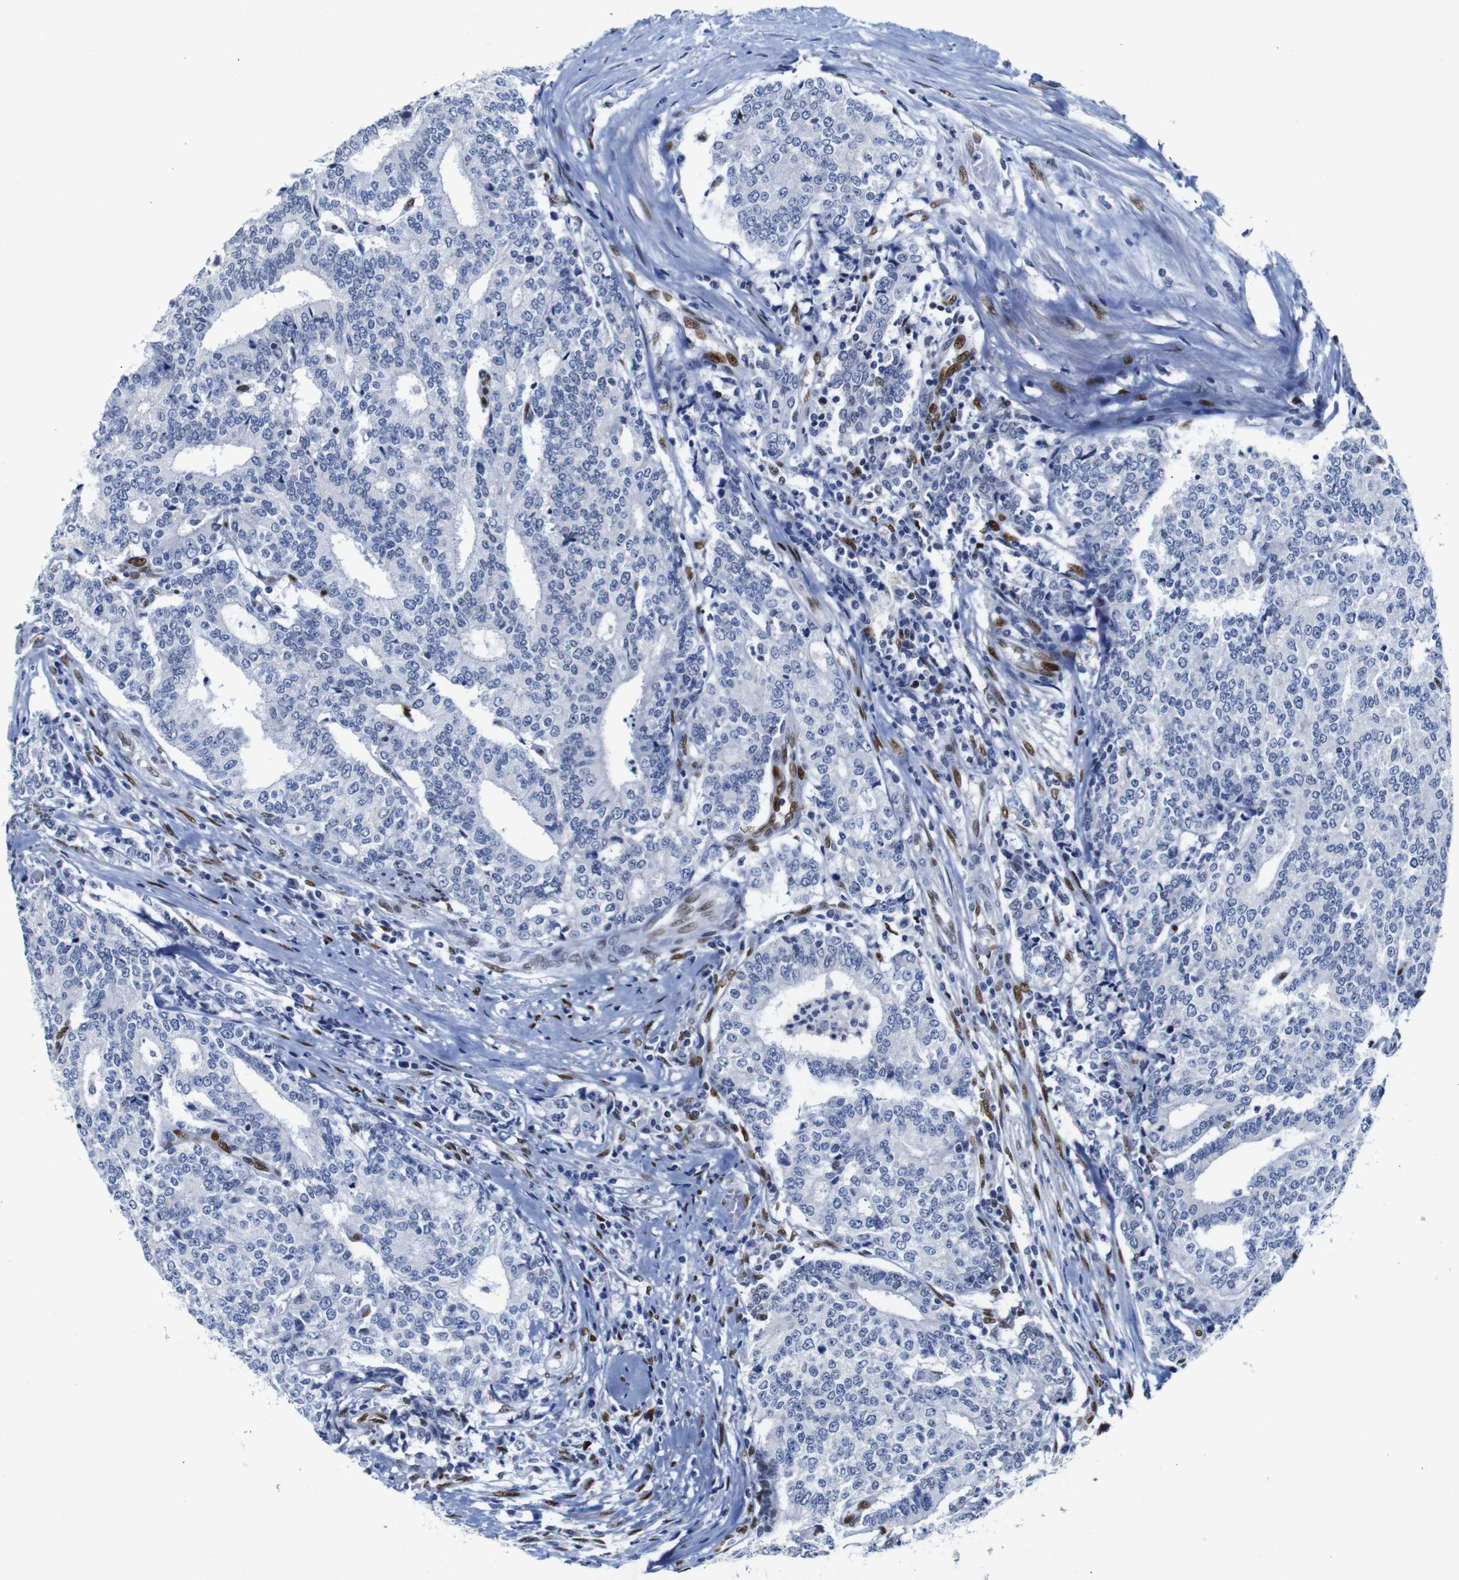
{"staining": {"intensity": "negative", "quantity": "none", "location": "none"}, "tissue": "prostate cancer", "cell_type": "Tumor cells", "image_type": "cancer", "snomed": [{"axis": "morphology", "description": "Normal tissue, NOS"}, {"axis": "morphology", "description": "Adenocarcinoma, High grade"}, {"axis": "topography", "description": "Prostate"}, {"axis": "topography", "description": "Seminal veicle"}], "caption": "DAB (3,3'-diaminobenzidine) immunohistochemical staining of human prostate cancer (high-grade adenocarcinoma) displays no significant expression in tumor cells.", "gene": "FOSL2", "patient": {"sex": "male", "age": 55}}